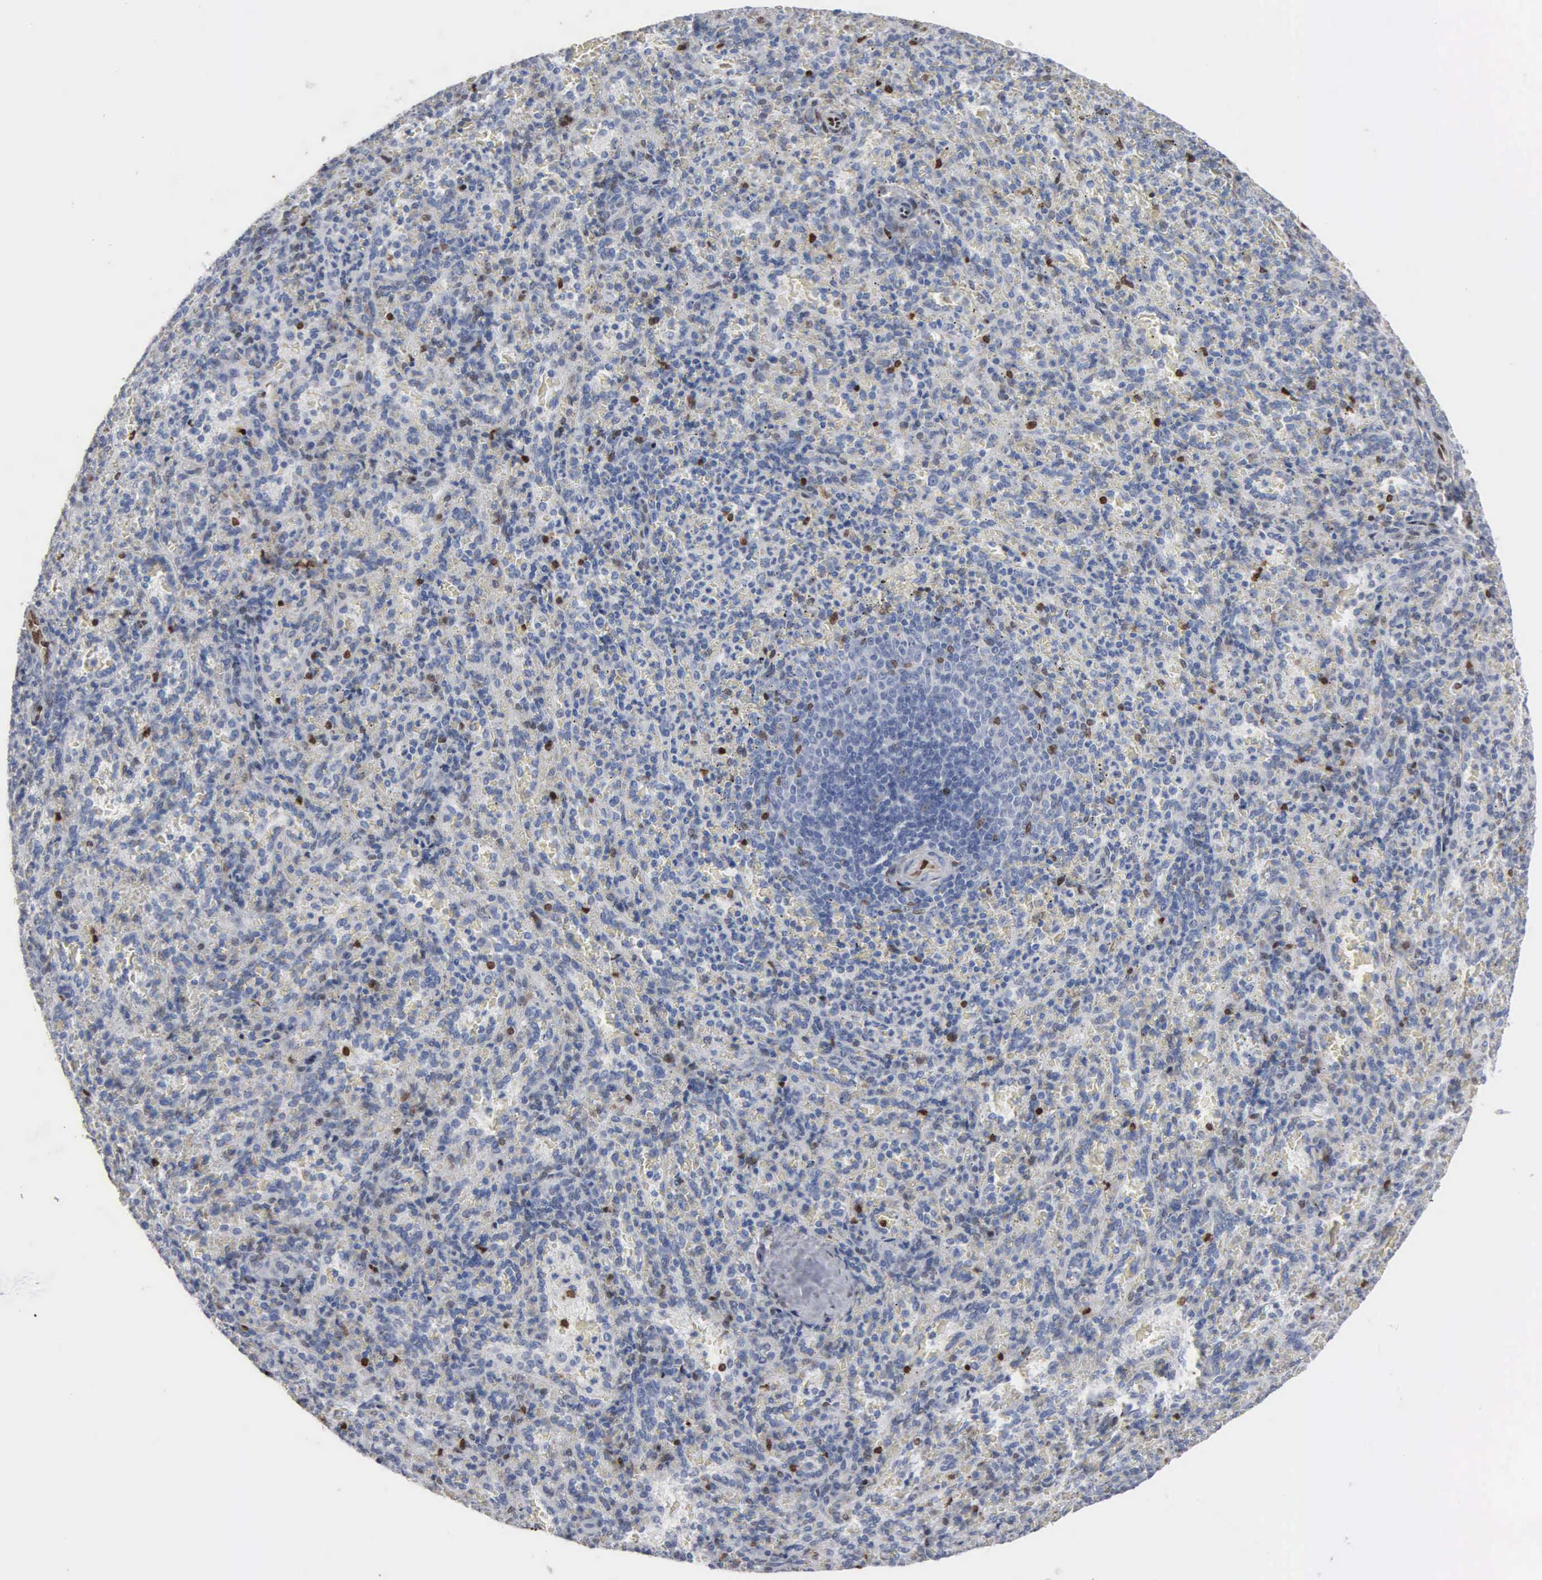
{"staining": {"intensity": "negative", "quantity": "none", "location": "none"}, "tissue": "spleen", "cell_type": "Cells in red pulp", "image_type": "normal", "snomed": [{"axis": "morphology", "description": "Normal tissue, NOS"}, {"axis": "topography", "description": "Spleen"}], "caption": "Immunohistochemistry (IHC) of unremarkable human spleen reveals no expression in cells in red pulp. The staining is performed using DAB (3,3'-diaminobenzidine) brown chromogen with nuclei counter-stained in using hematoxylin.", "gene": "FGF2", "patient": {"sex": "female", "age": 21}}